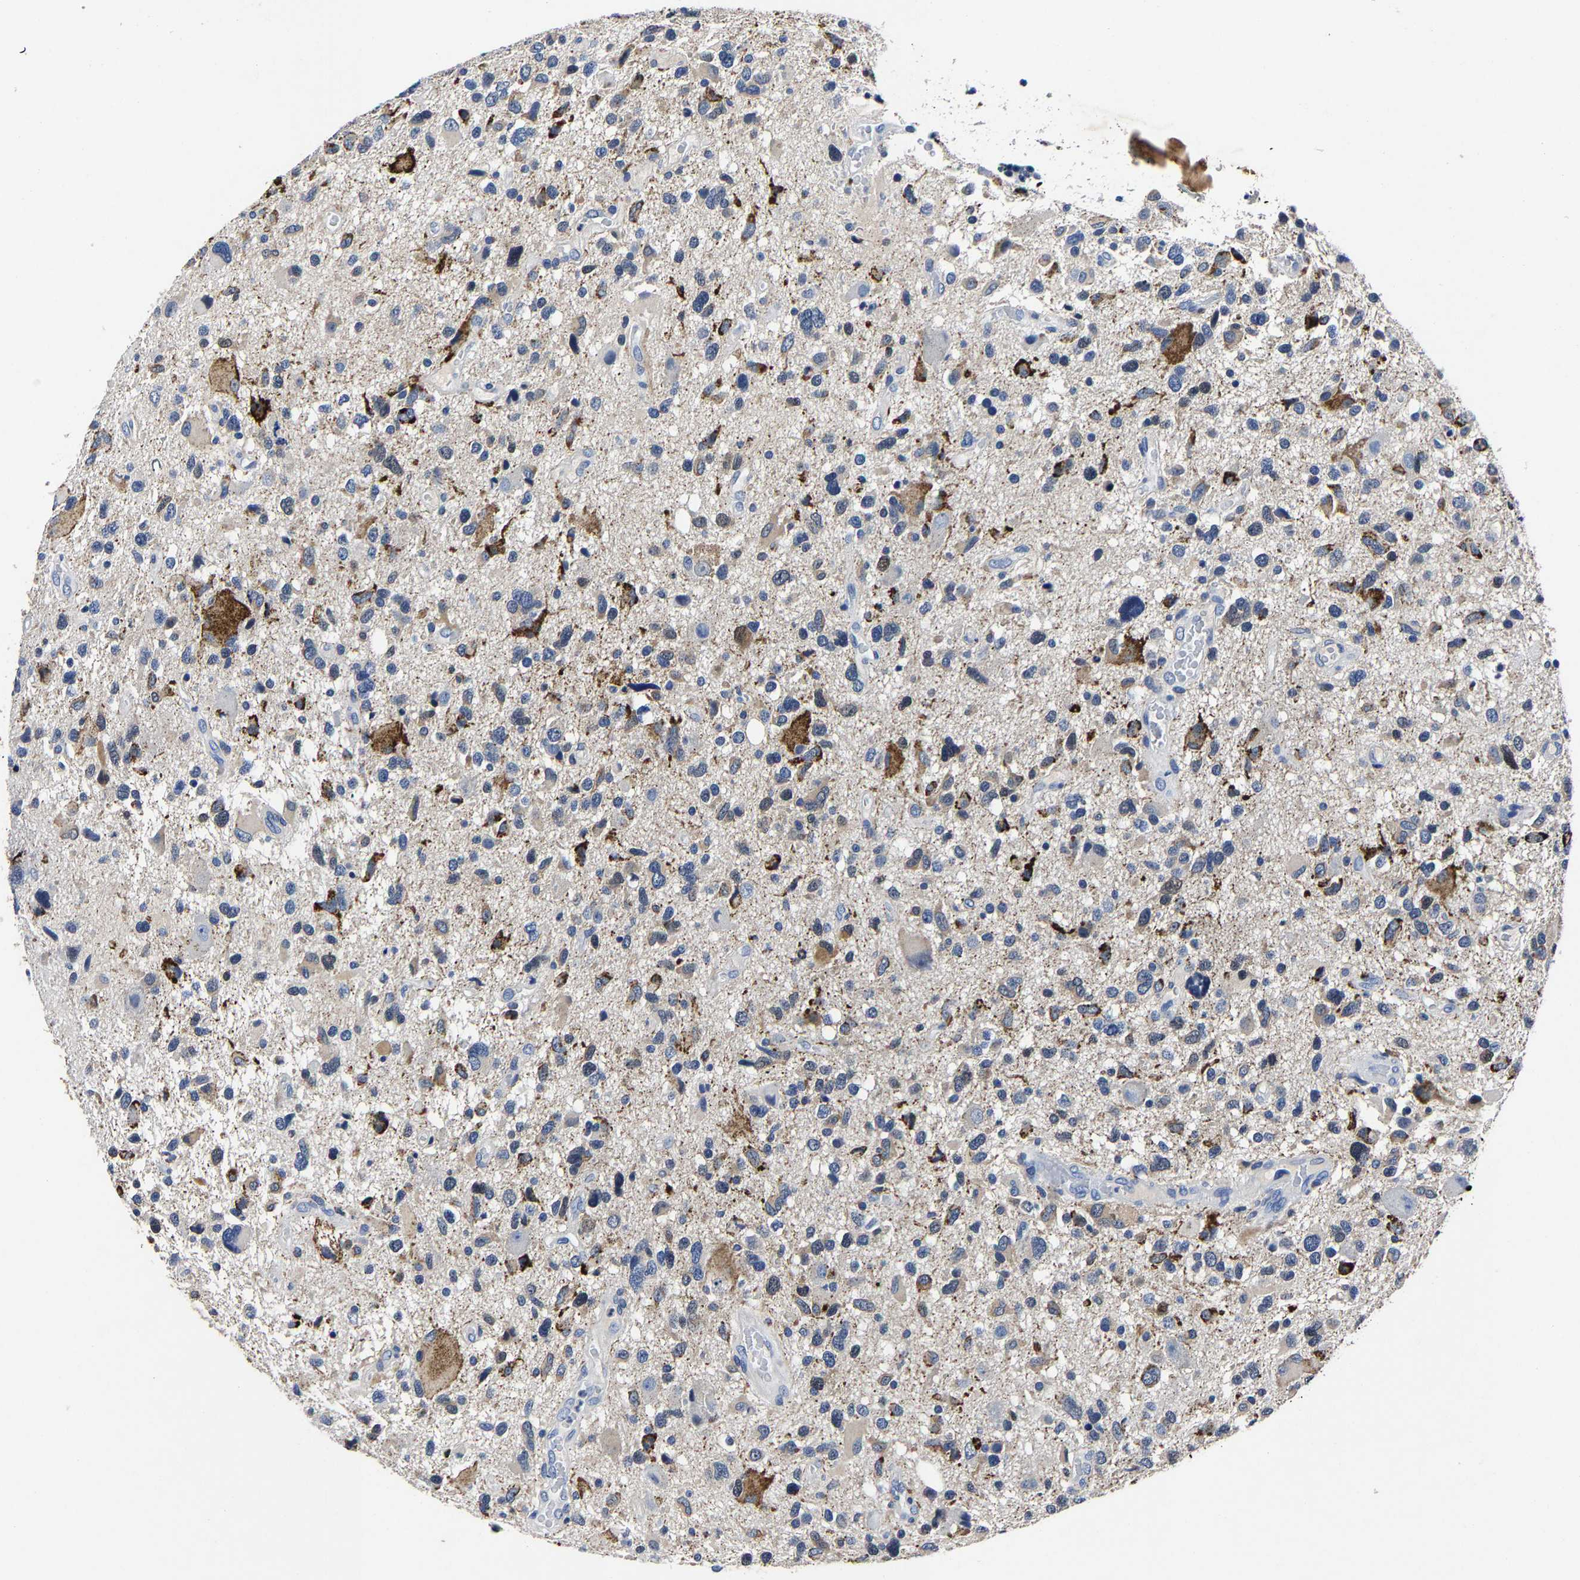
{"staining": {"intensity": "moderate", "quantity": "<25%", "location": "cytoplasmic/membranous"}, "tissue": "glioma", "cell_type": "Tumor cells", "image_type": "cancer", "snomed": [{"axis": "morphology", "description": "Glioma, malignant, High grade"}, {"axis": "topography", "description": "Brain"}], "caption": "Immunohistochemical staining of malignant glioma (high-grade) exhibits low levels of moderate cytoplasmic/membranous protein positivity in approximately <25% of tumor cells.", "gene": "PSPH", "patient": {"sex": "male", "age": 33}}